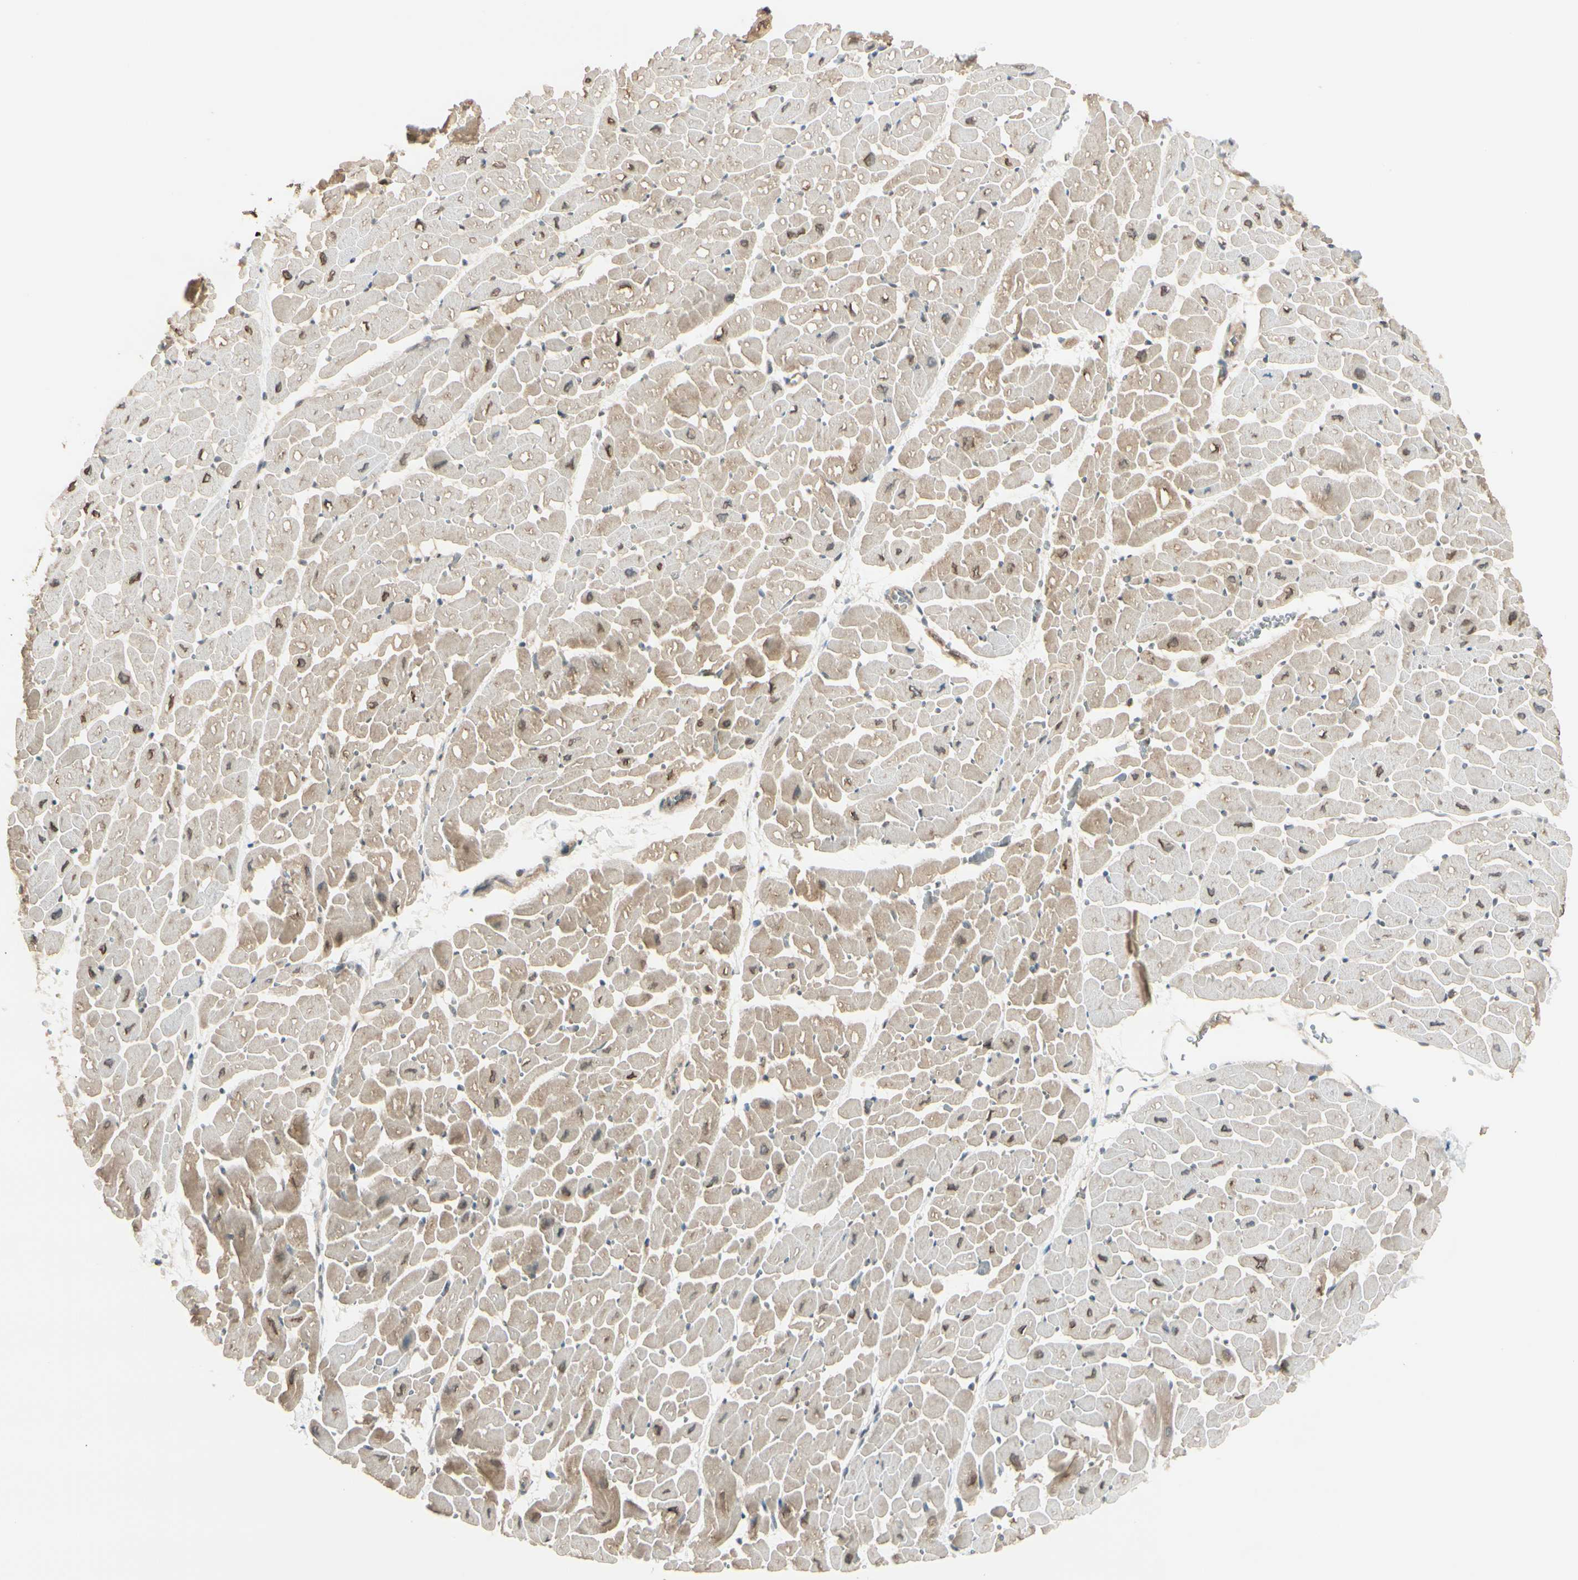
{"staining": {"intensity": "weak", "quantity": "25%-75%", "location": "cytoplasmic/membranous"}, "tissue": "heart muscle", "cell_type": "Cardiomyocytes", "image_type": "normal", "snomed": [{"axis": "morphology", "description": "Normal tissue, NOS"}, {"axis": "topography", "description": "Heart"}], "caption": "Heart muscle stained with immunohistochemistry (IHC) exhibits weak cytoplasmic/membranous staining in about 25%-75% of cardiomyocytes. (Stains: DAB in brown, nuclei in blue, Microscopy: brightfield microscopy at high magnification).", "gene": "FGF10", "patient": {"sex": "male", "age": 45}}